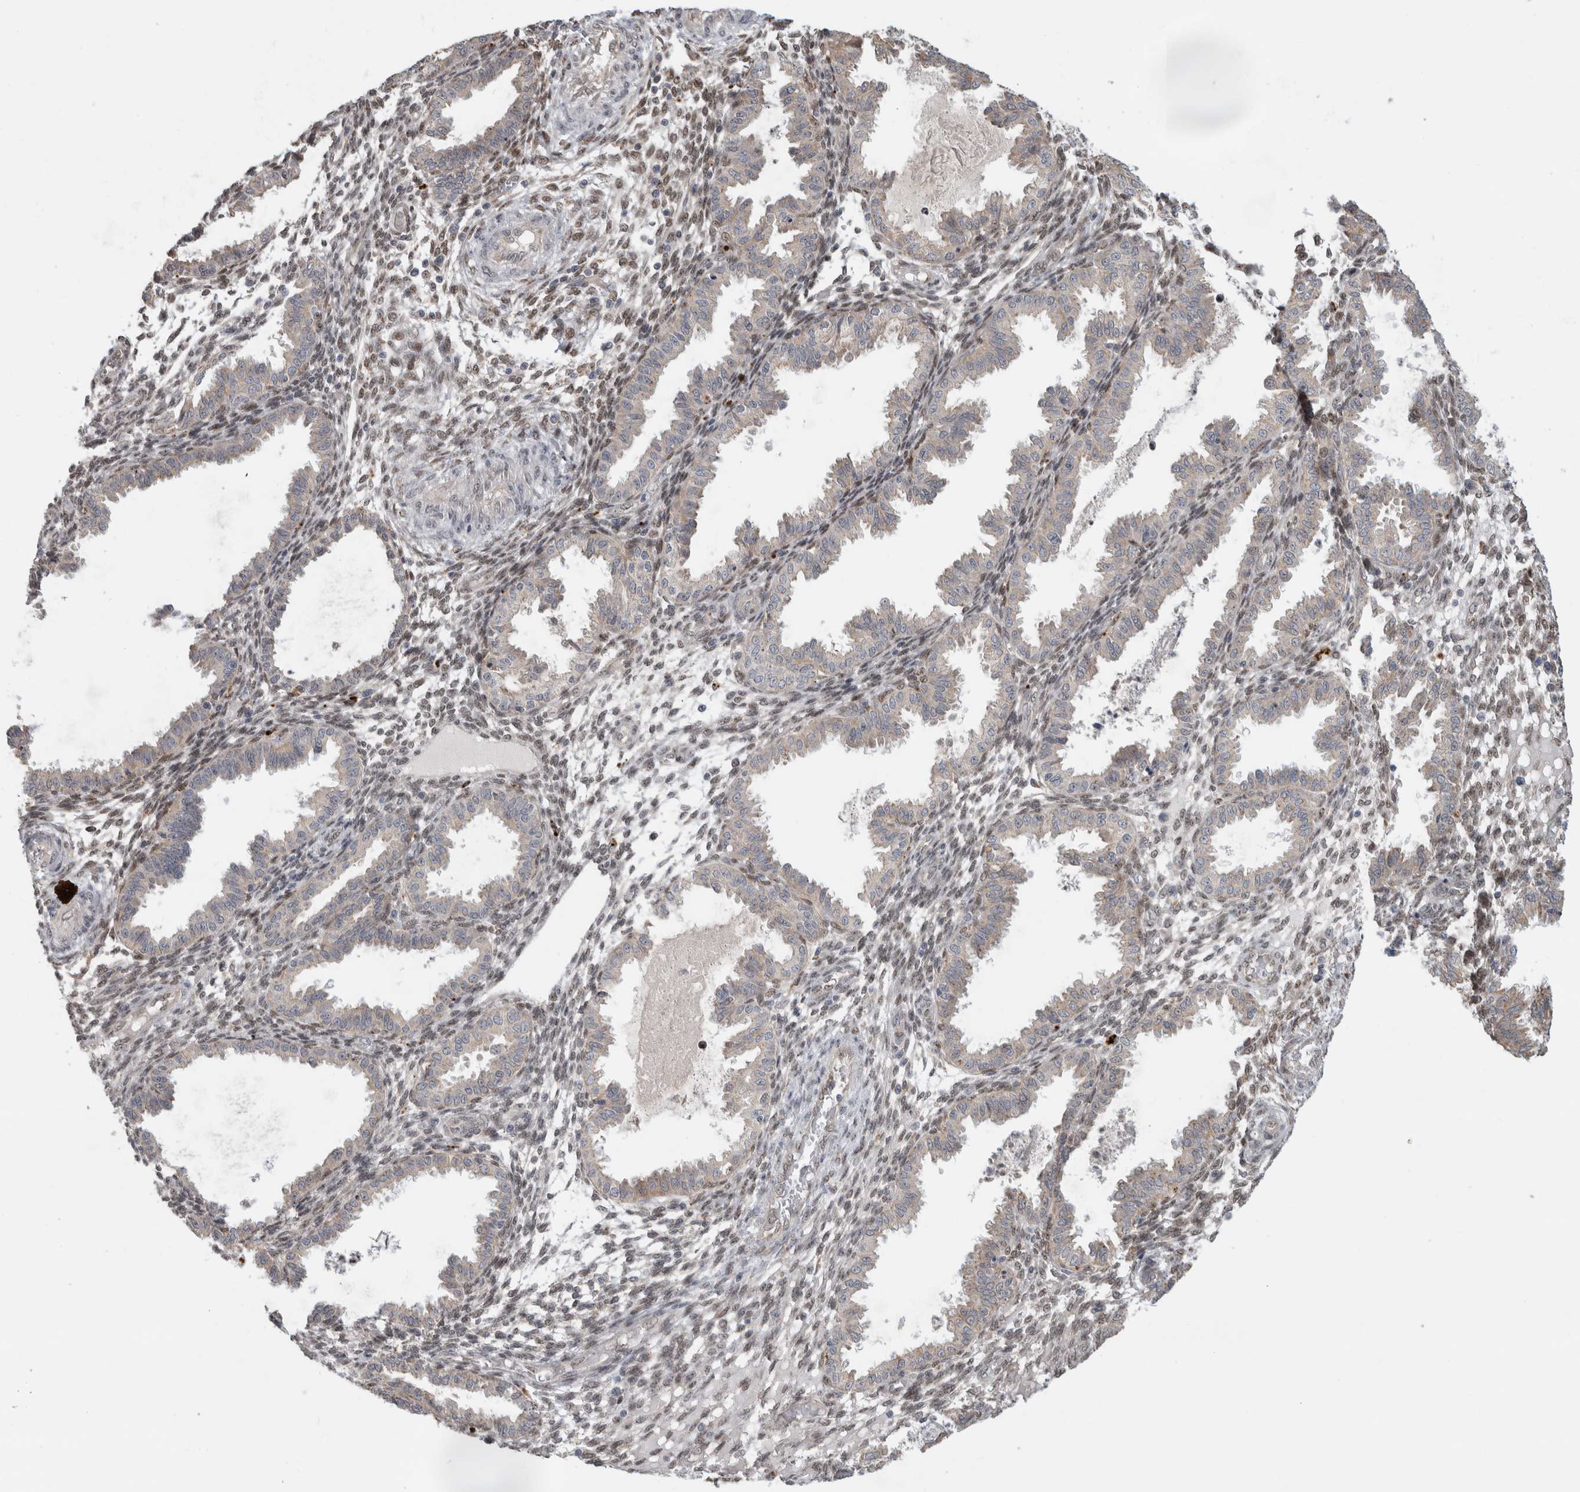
{"staining": {"intensity": "moderate", "quantity": ">75%", "location": "nuclear"}, "tissue": "endometrium", "cell_type": "Cells in endometrial stroma", "image_type": "normal", "snomed": [{"axis": "morphology", "description": "Normal tissue, NOS"}, {"axis": "topography", "description": "Endometrium"}], "caption": "IHC histopathology image of benign human endometrium stained for a protein (brown), which reveals medium levels of moderate nuclear expression in about >75% of cells in endometrial stroma.", "gene": "NAB2", "patient": {"sex": "female", "age": 33}}